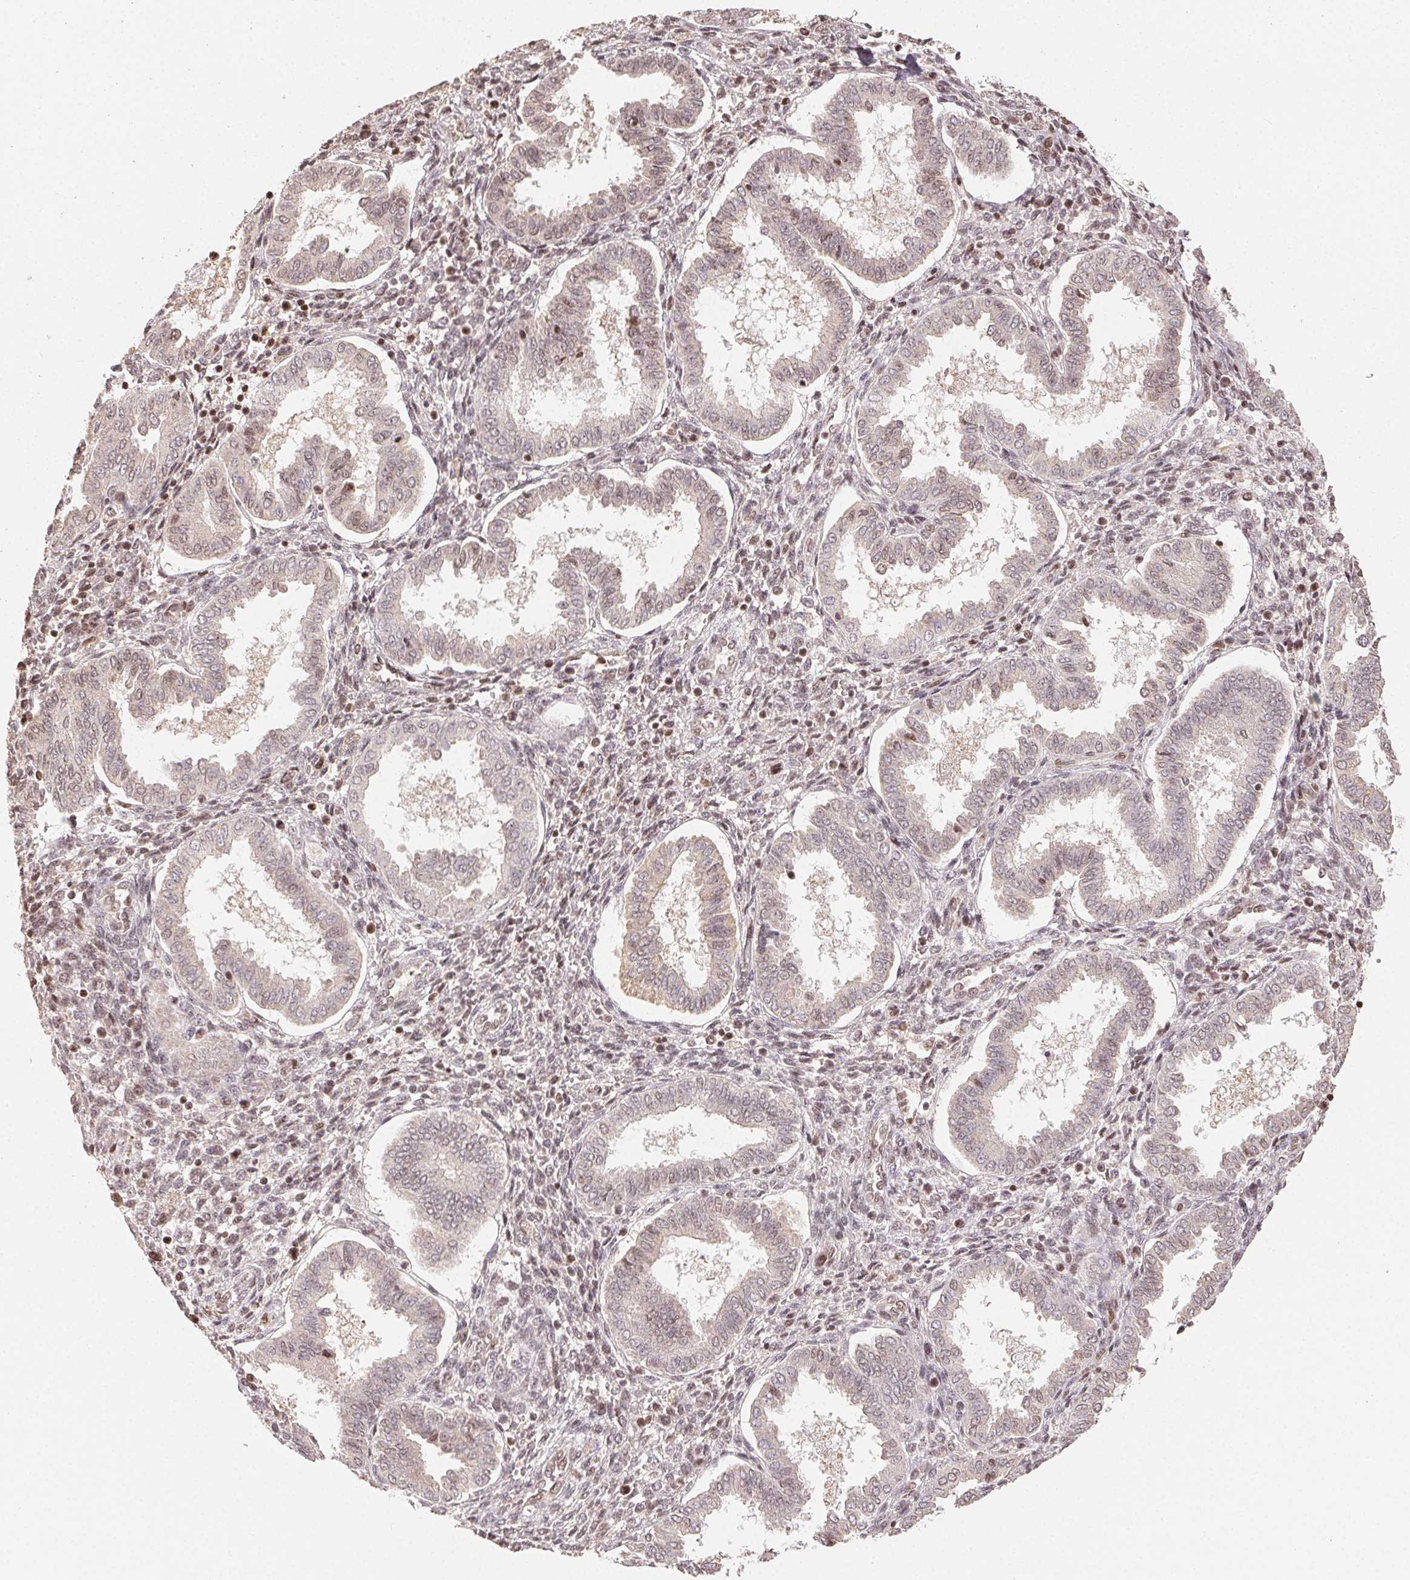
{"staining": {"intensity": "weak", "quantity": ">75%", "location": "nuclear"}, "tissue": "endometrium", "cell_type": "Cells in endometrial stroma", "image_type": "normal", "snomed": [{"axis": "morphology", "description": "Normal tissue, NOS"}, {"axis": "topography", "description": "Endometrium"}], "caption": "Cells in endometrial stroma show weak nuclear expression in about >75% of cells in unremarkable endometrium. (brown staining indicates protein expression, while blue staining denotes nuclei).", "gene": "MAPKAPK2", "patient": {"sex": "female", "age": 24}}